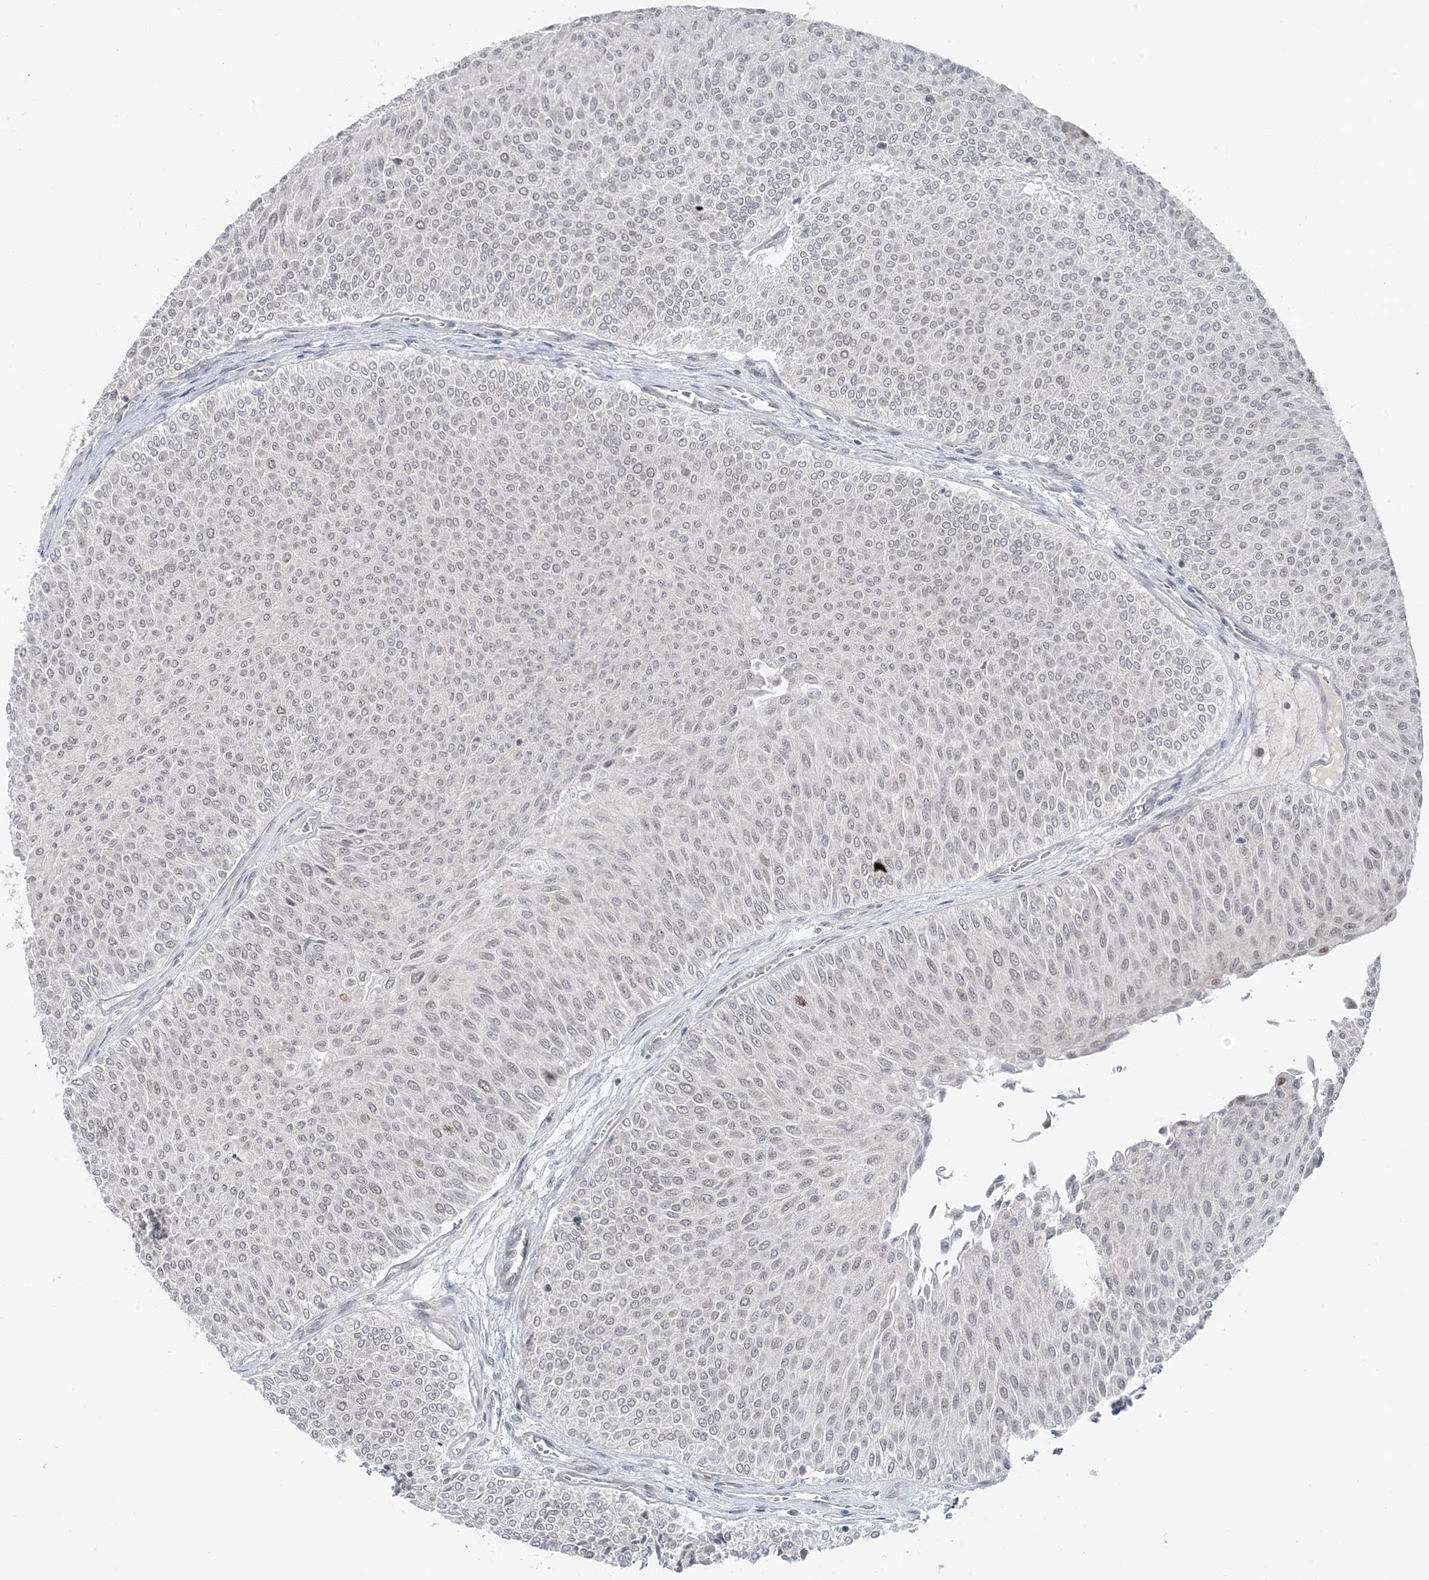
{"staining": {"intensity": "weak", "quantity": "<25%", "location": "cytoplasmic/membranous,nuclear"}, "tissue": "urothelial cancer", "cell_type": "Tumor cells", "image_type": "cancer", "snomed": [{"axis": "morphology", "description": "Urothelial carcinoma, Low grade"}, {"axis": "topography", "description": "Urinary bladder"}], "caption": "DAB (3,3'-diaminobenzidine) immunohistochemical staining of low-grade urothelial carcinoma shows no significant staining in tumor cells.", "gene": "LEXM", "patient": {"sex": "male", "age": 78}}